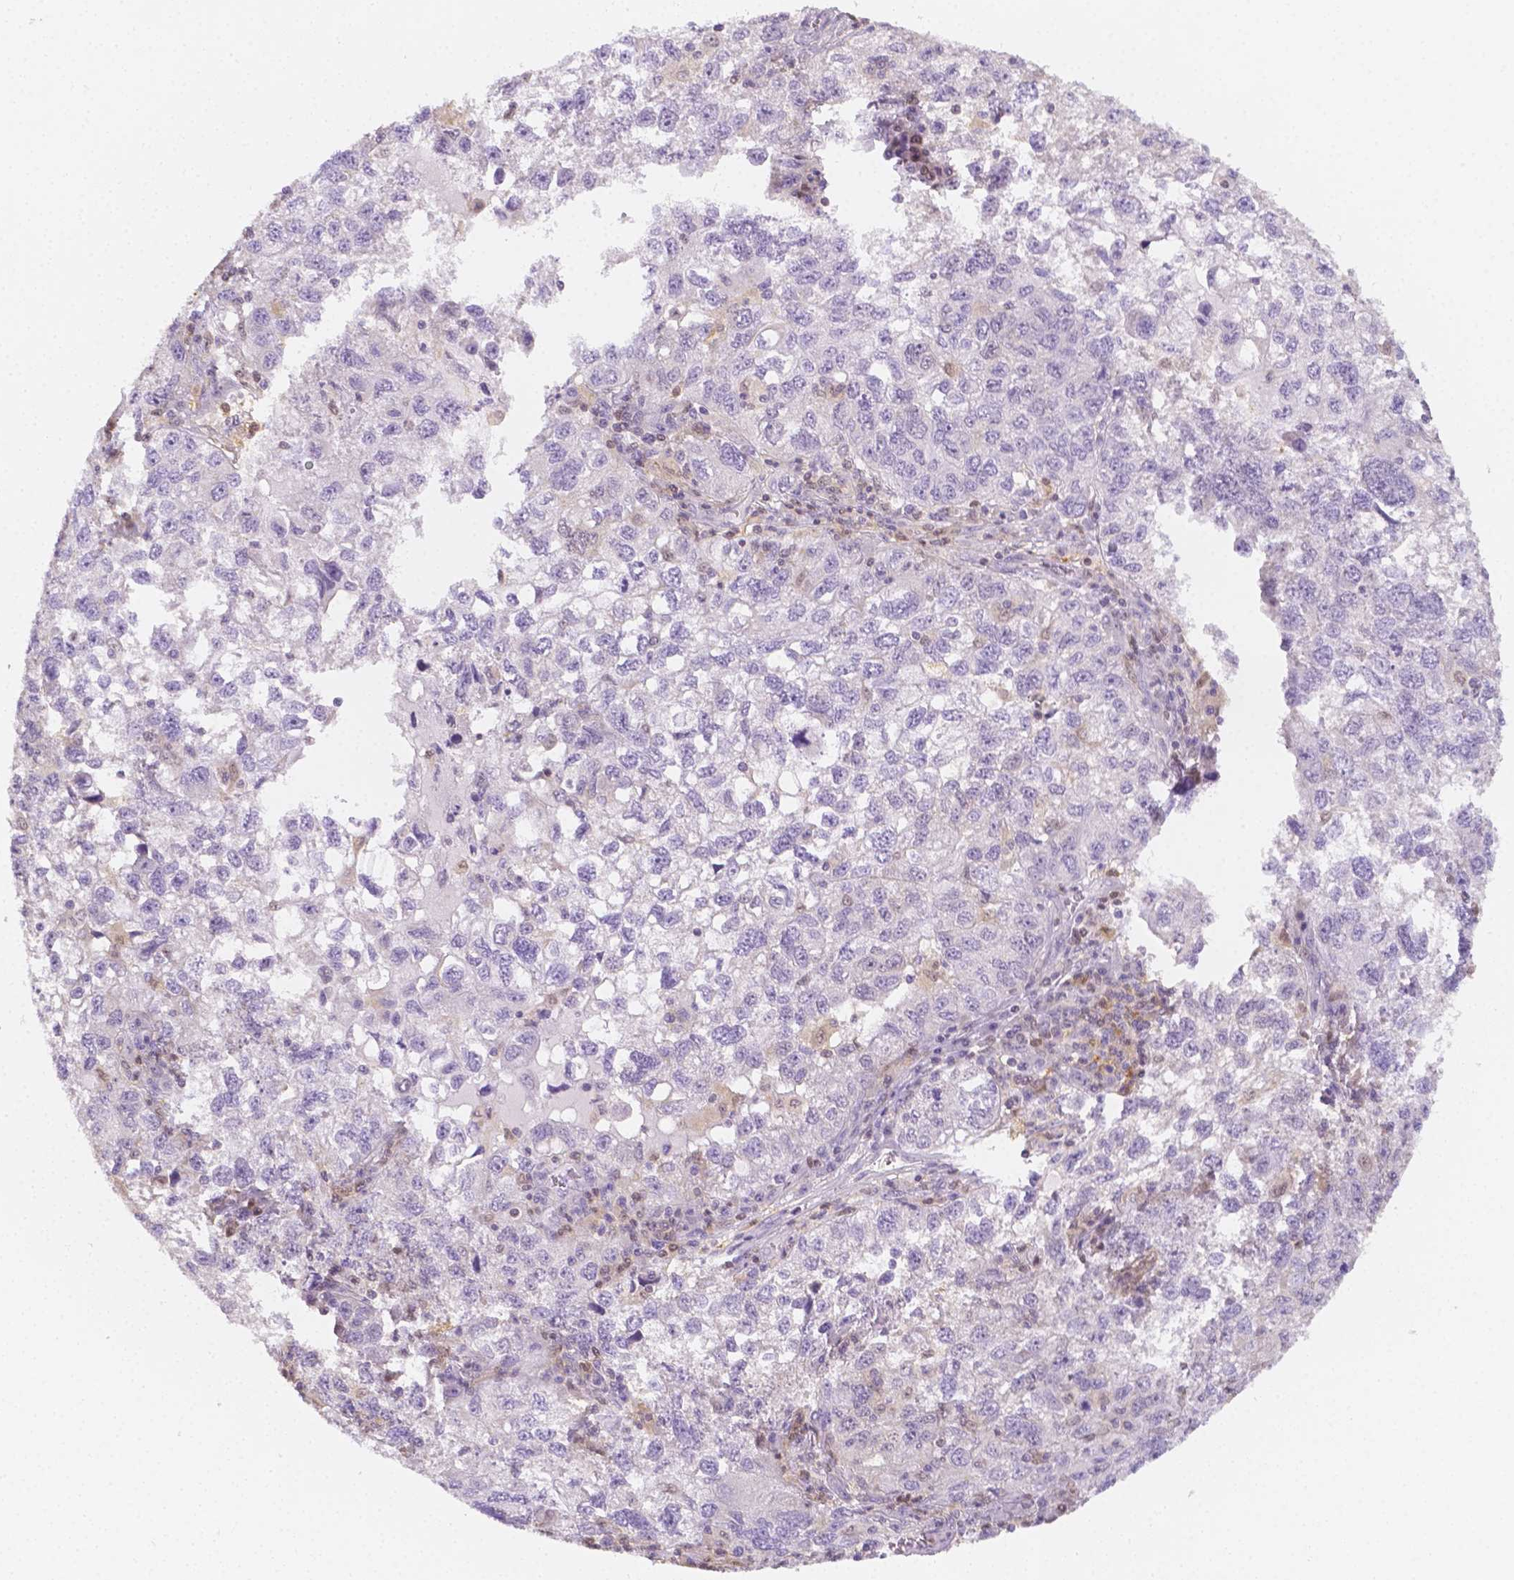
{"staining": {"intensity": "negative", "quantity": "none", "location": "none"}, "tissue": "cervical cancer", "cell_type": "Tumor cells", "image_type": "cancer", "snomed": [{"axis": "morphology", "description": "Squamous cell carcinoma, NOS"}, {"axis": "topography", "description": "Cervix"}], "caption": "This photomicrograph is of cervical cancer stained with immunohistochemistry (IHC) to label a protein in brown with the nuclei are counter-stained blue. There is no positivity in tumor cells. (Immunohistochemistry (ihc), brightfield microscopy, high magnification).", "gene": "SGTB", "patient": {"sex": "female", "age": 55}}